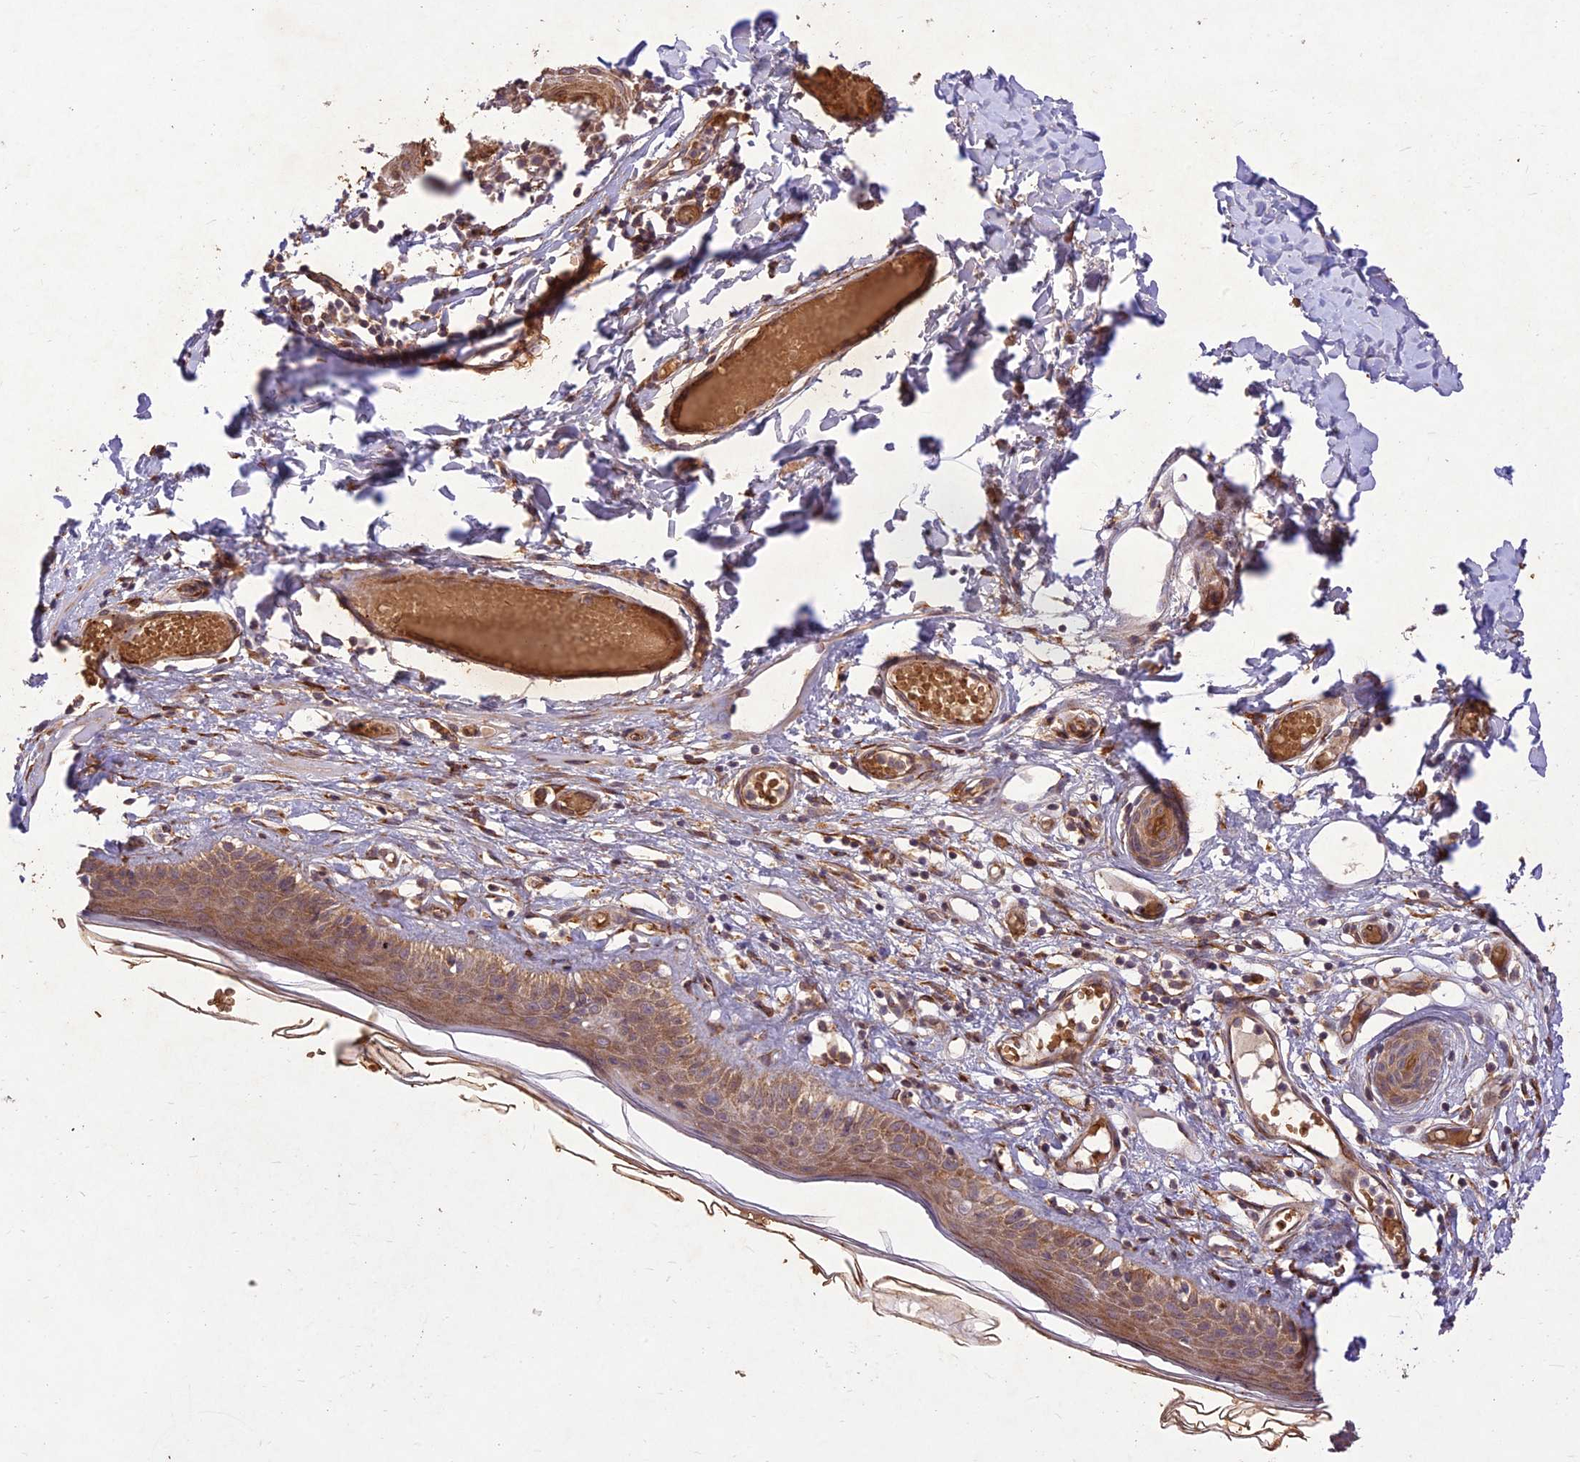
{"staining": {"intensity": "moderate", "quantity": ">75%", "location": "cytoplasmic/membranous"}, "tissue": "skin", "cell_type": "Epidermal cells", "image_type": "normal", "snomed": [{"axis": "morphology", "description": "Normal tissue, NOS"}, {"axis": "topography", "description": "Adipose tissue"}, {"axis": "topography", "description": "Vascular tissue"}, {"axis": "topography", "description": "Vulva"}, {"axis": "topography", "description": "Peripheral nerve tissue"}], "caption": "Immunohistochemistry micrograph of normal skin stained for a protein (brown), which demonstrates medium levels of moderate cytoplasmic/membranous staining in about >75% of epidermal cells.", "gene": "PPP1R11", "patient": {"sex": "female", "age": 86}}